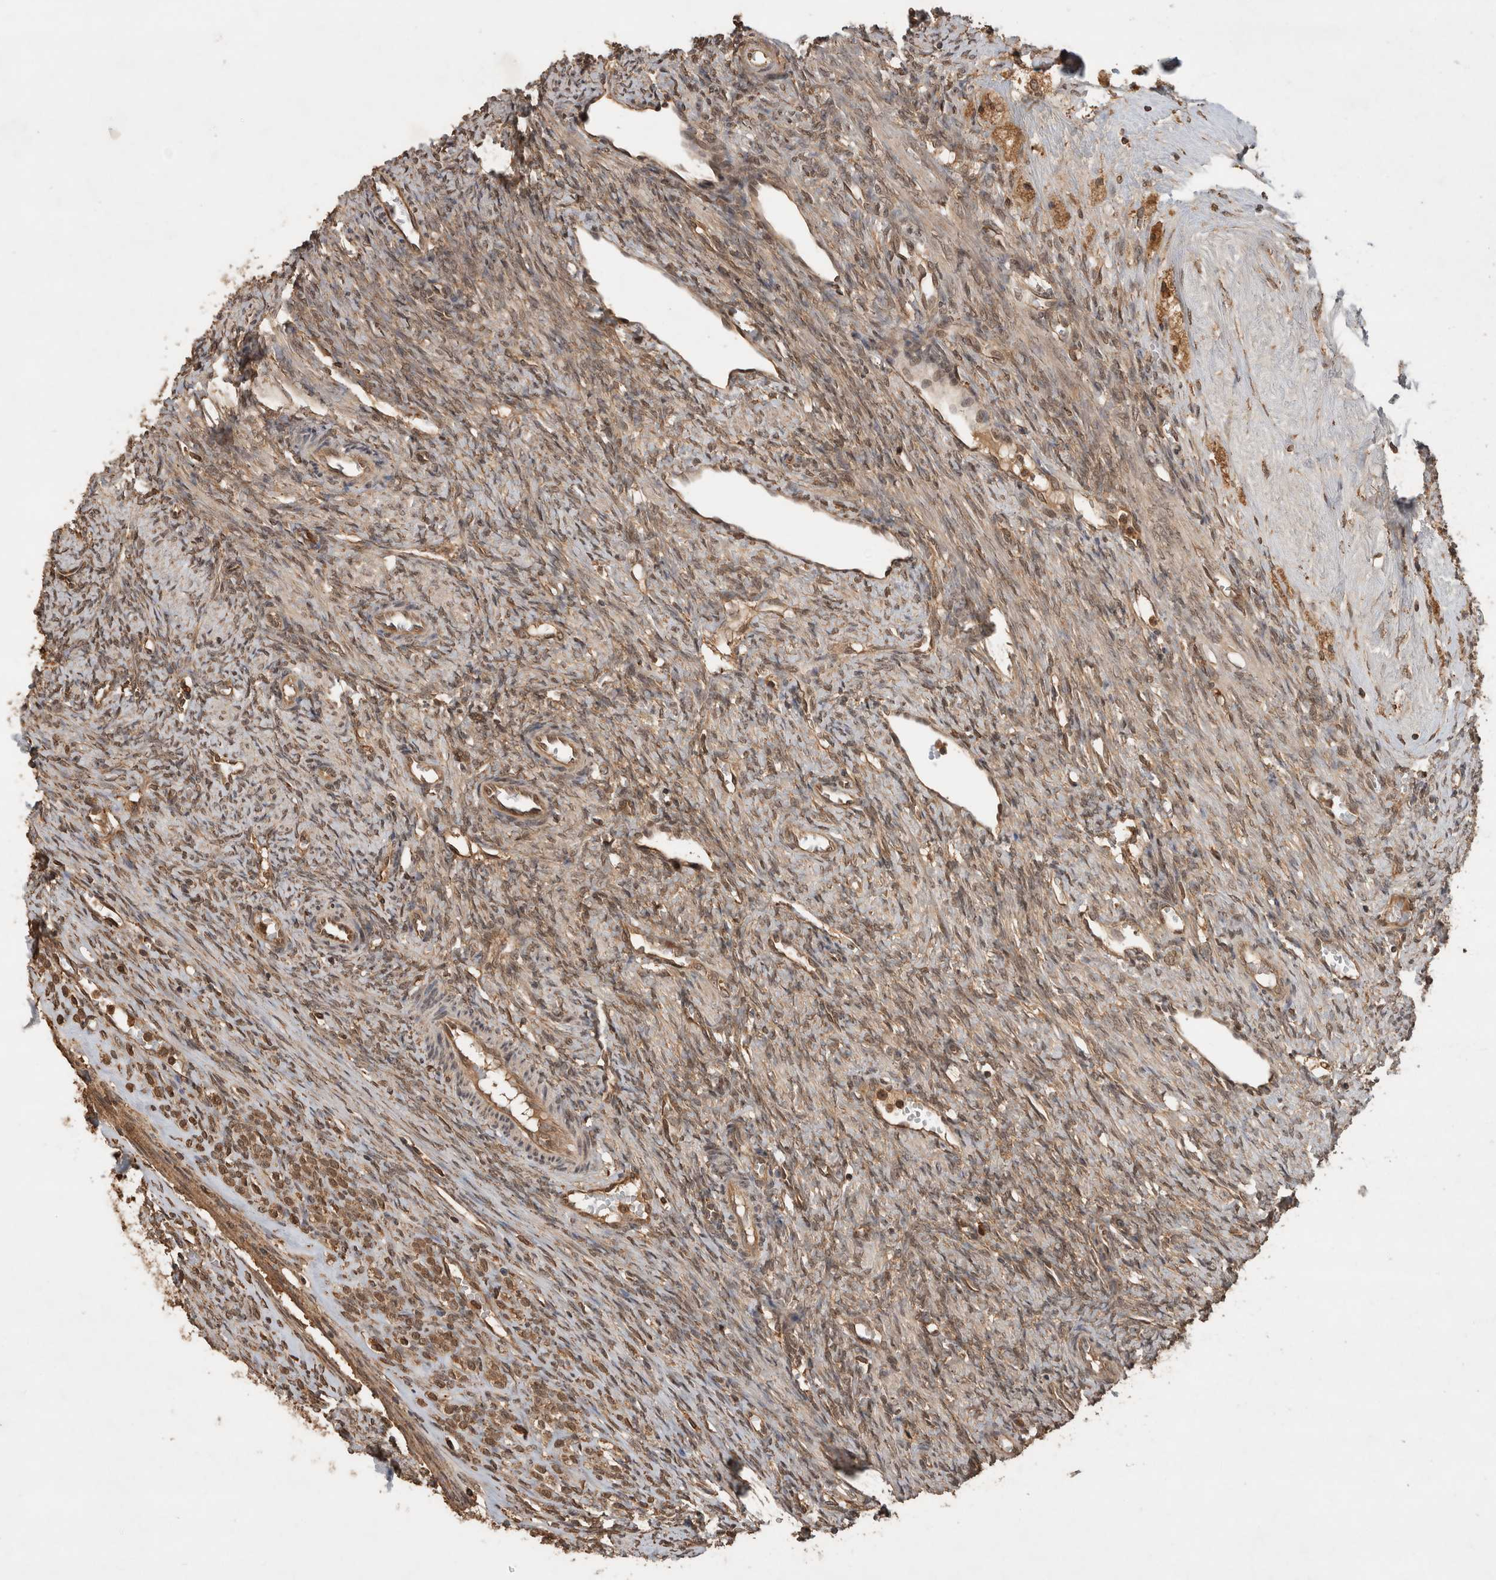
{"staining": {"intensity": "moderate", "quantity": ">75%", "location": "cytoplasmic/membranous"}, "tissue": "ovary", "cell_type": "Follicle cells", "image_type": "normal", "snomed": [{"axis": "morphology", "description": "Normal tissue, NOS"}, {"axis": "topography", "description": "Ovary"}], "caption": "Immunohistochemistry micrograph of benign ovary: ovary stained using immunohistochemistry demonstrates medium levels of moderate protein expression localized specifically in the cytoplasmic/membranous of follicle cells, appearing as a cytoplasmic/membranous brown color.", "gene": "OTUD7B", "patient": {"sex": "female", "age": 41}}